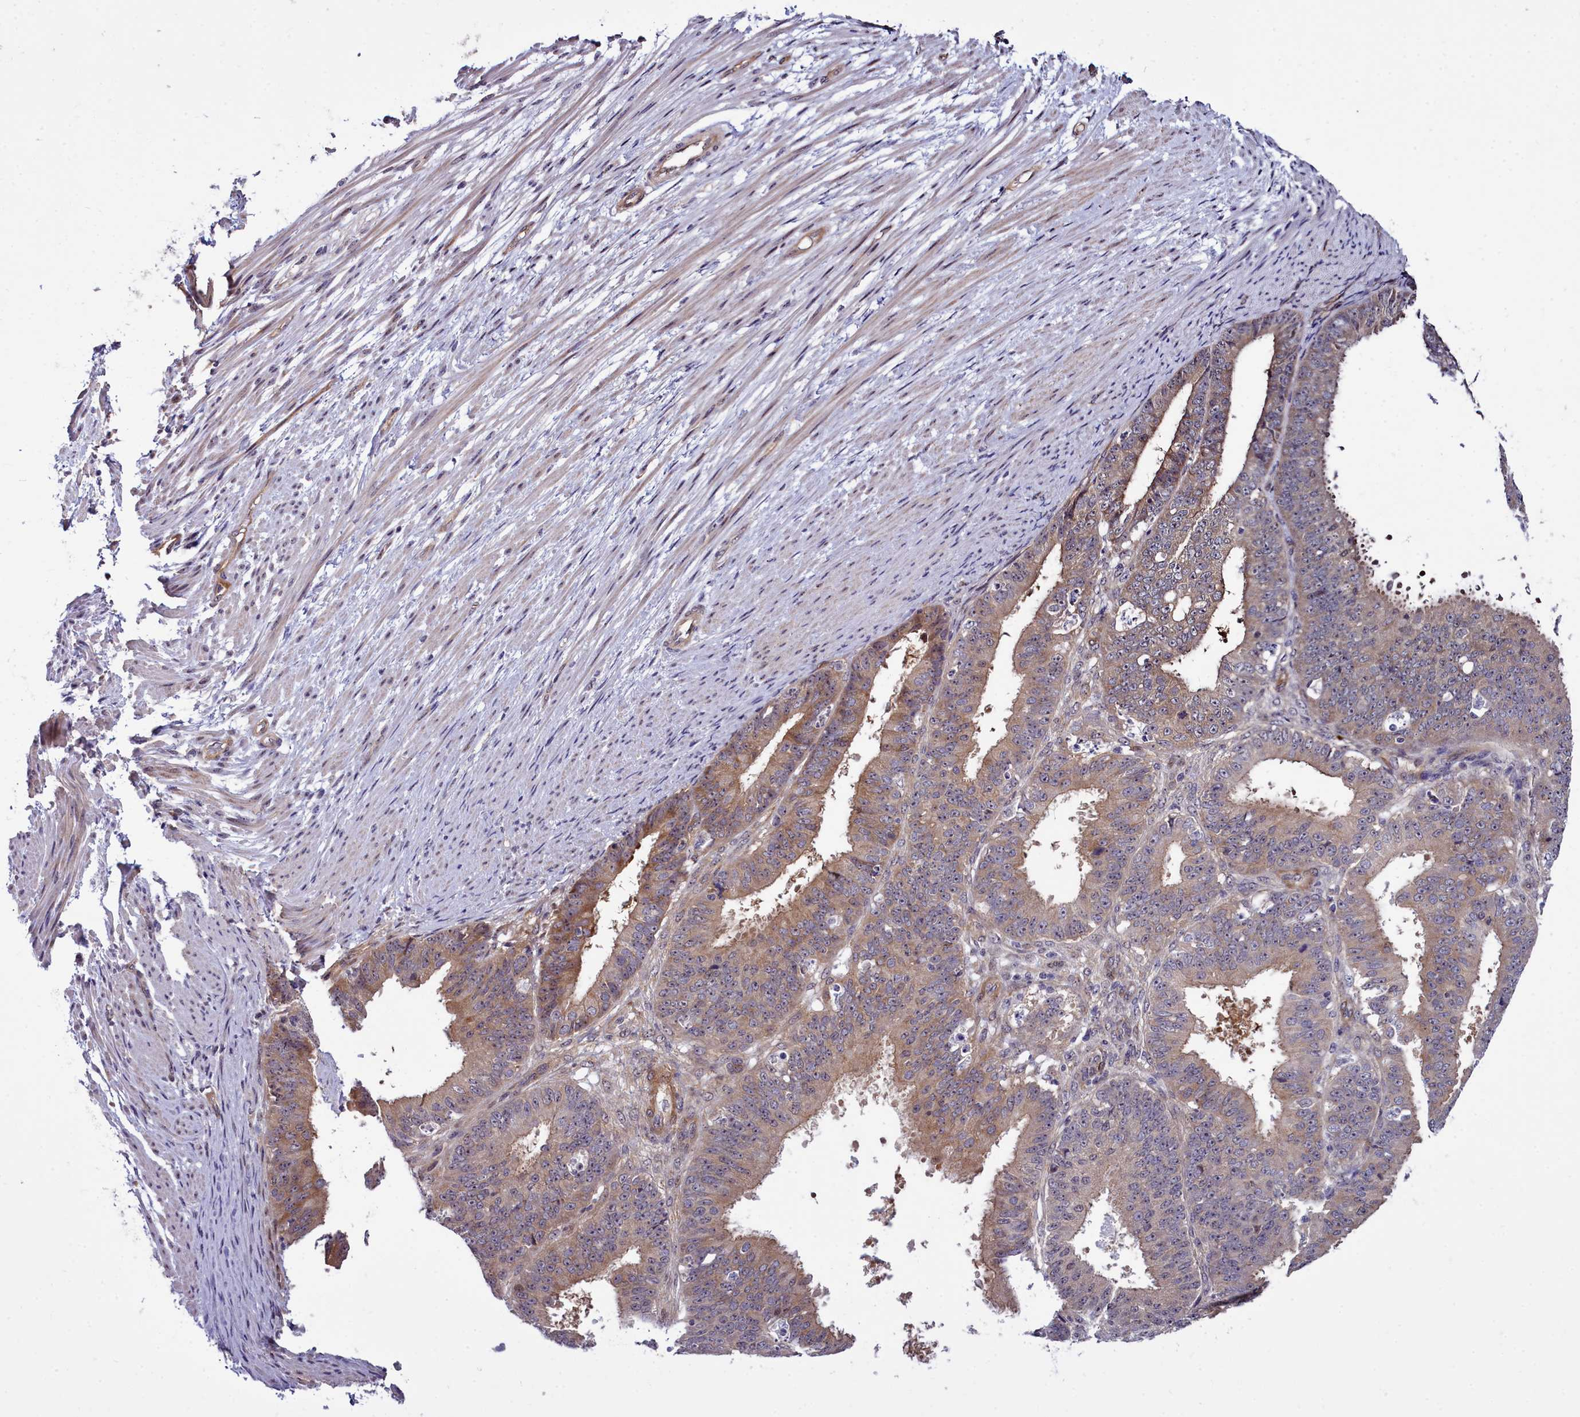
{"staining": {"intensity": "moderate", "quantity": "25%-75%", "location": "cytoplasmic/membranous"}, "tissue": "ovarian cancer", "cell_type": "Tumor cells", "image_type": "cancer", "snomed": [{"axis": "morphology", "description": "Carcinoma, endometroid"}, {"axis": "topography", "description": "Appendix"}, {"axis": "topography", "description": "Ovary"}], "caption": "Tumor cells display medium levels of moderate cytoplasmic/membranous expression in approximately 25%-75% of cells in endometroid carcinoma (ovarian).", "gene": "BCAR1", "patient": {"sex": "female", "age": 42}}